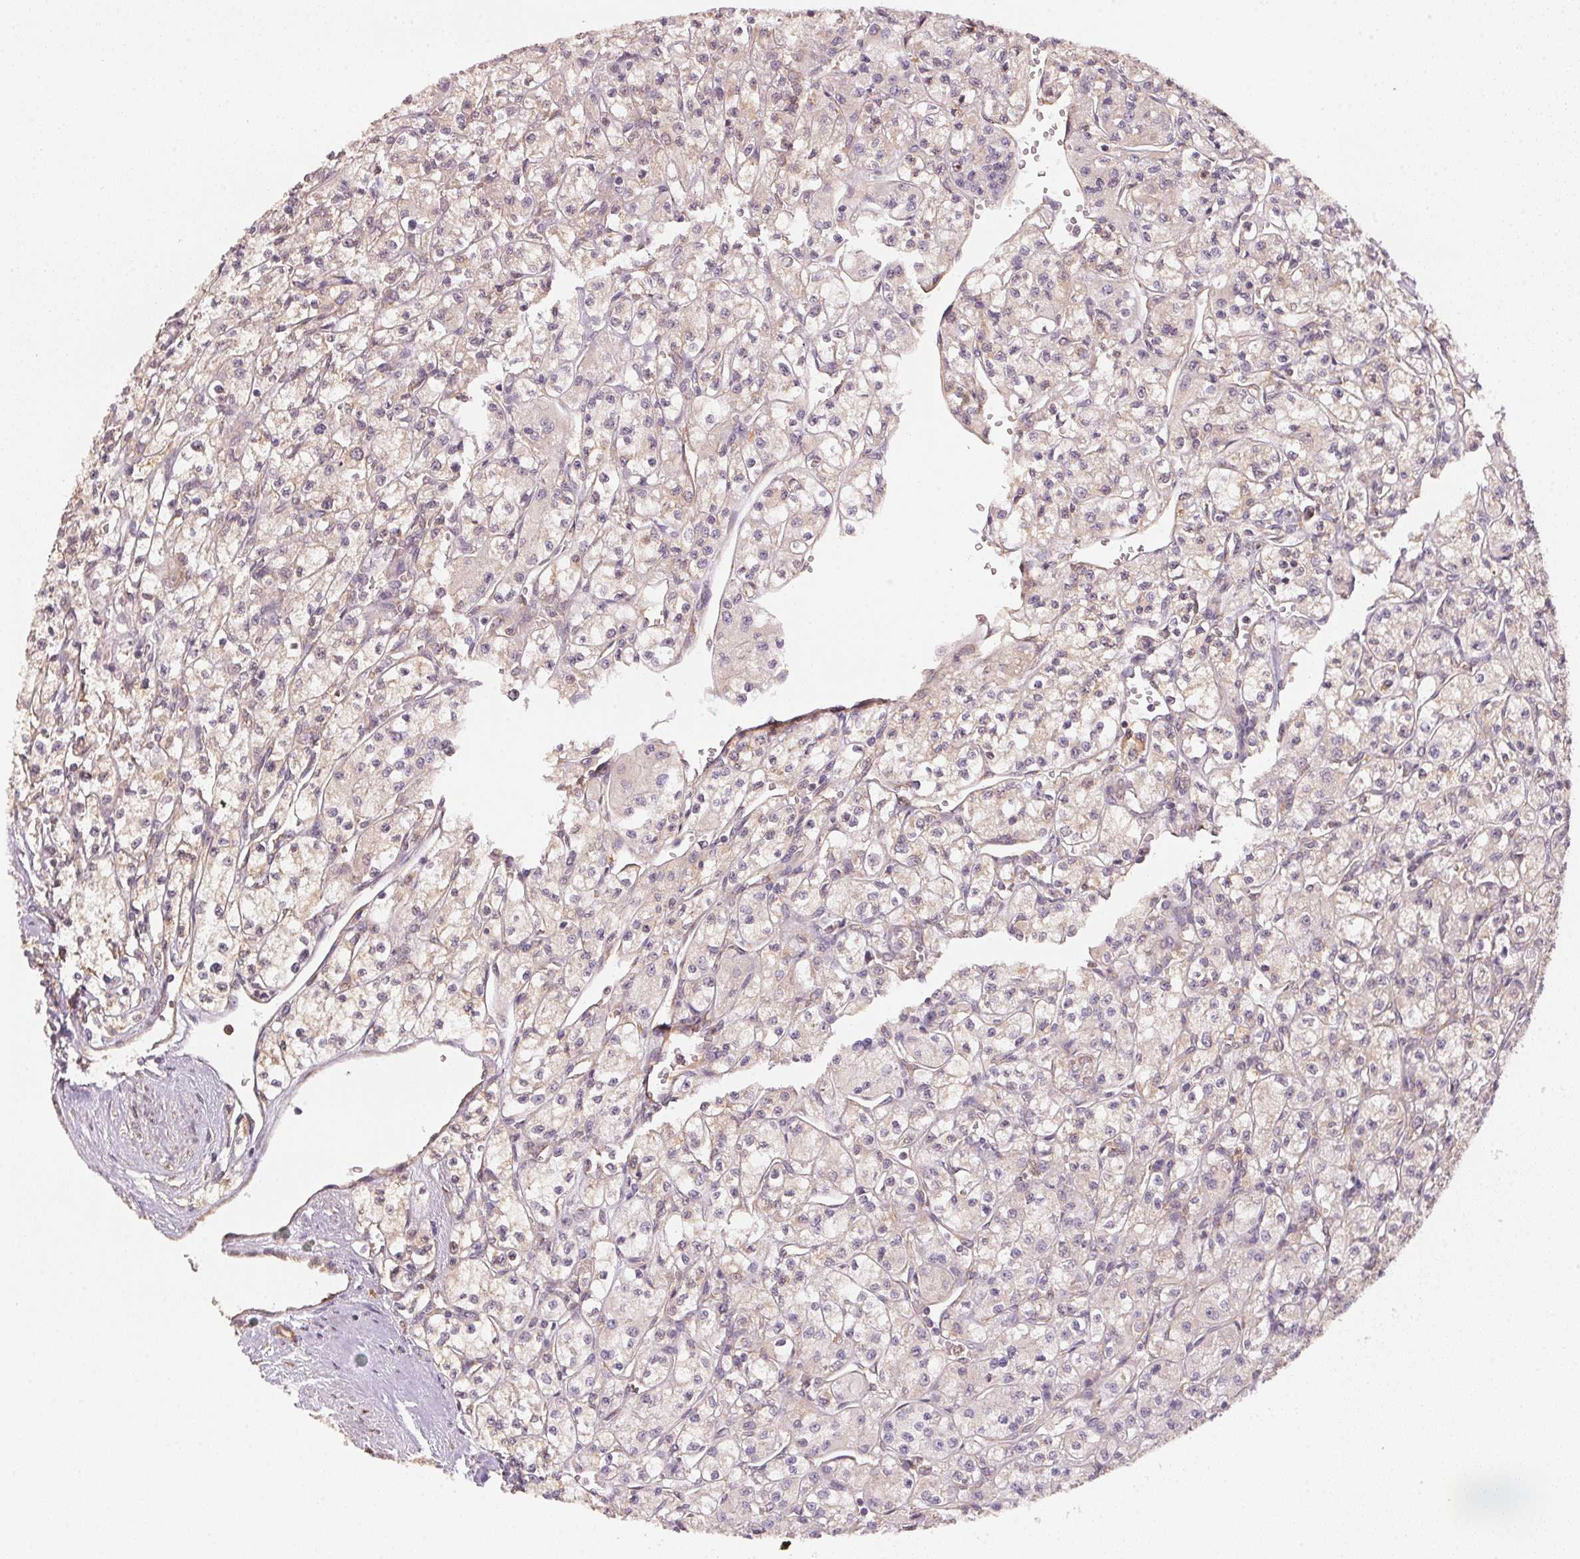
{"staining": {"intensity": "negative", "quantity": "none", "location": "none"}, "tissue": "renal cancer", "cell_type": "Tumor cells", "image_type": "cancer", "snomed": [{"axis": "morphology", "description": "Adenocarcinoma, NOS"}, {"axis": "topography", "description": "Kidney"}], "caption": "There is no significant expression in tumor cells of adenocarcinoma (renal).", "gene": "STRN4", "patient": {"sex": "female", "age": 70}}